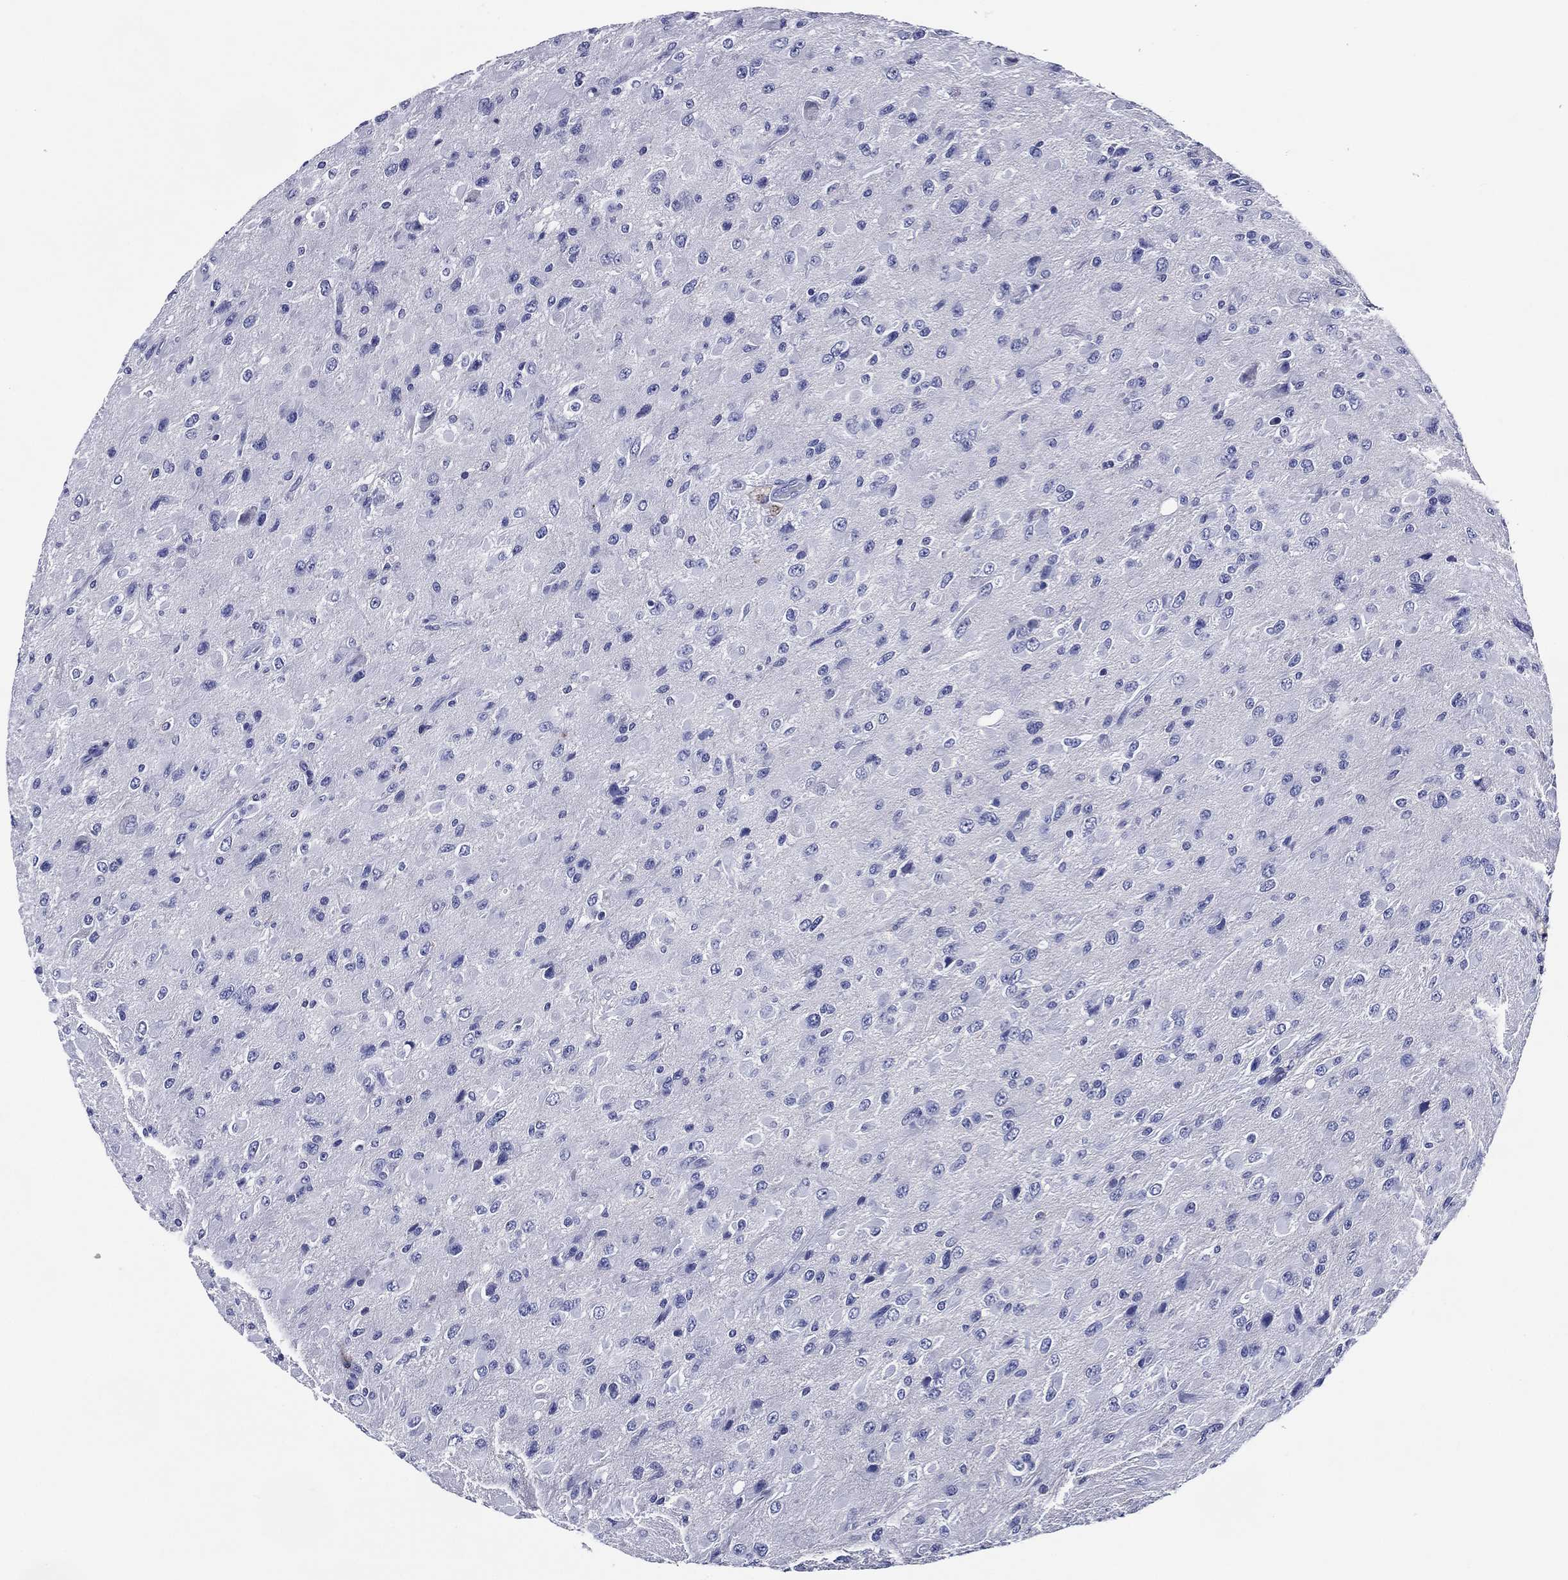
{"staining": {"intensity": "negative", "quantity": "none", "location": "none"}, "tissue": "glioma", "cell_type": "Tumor cells", "image_type": "cancer", "snomed": [{"axis": "morphology", "description": "Glioma, malignant, High grade"}, {"axis": "topography", "description": "Cerebral cortex"}], "caption": "A high-resolution image shows IHC staining of glioma, which exhibits no significant staining in tumor cells. Brightfield microscopy of IHC stained with DAB (3,3'-diaminobenzidine) (brown) and hematoxylin (blue), captured at high magnification.", "gene": "ACE2", "patient": {"sex": "male", "age": 35}}